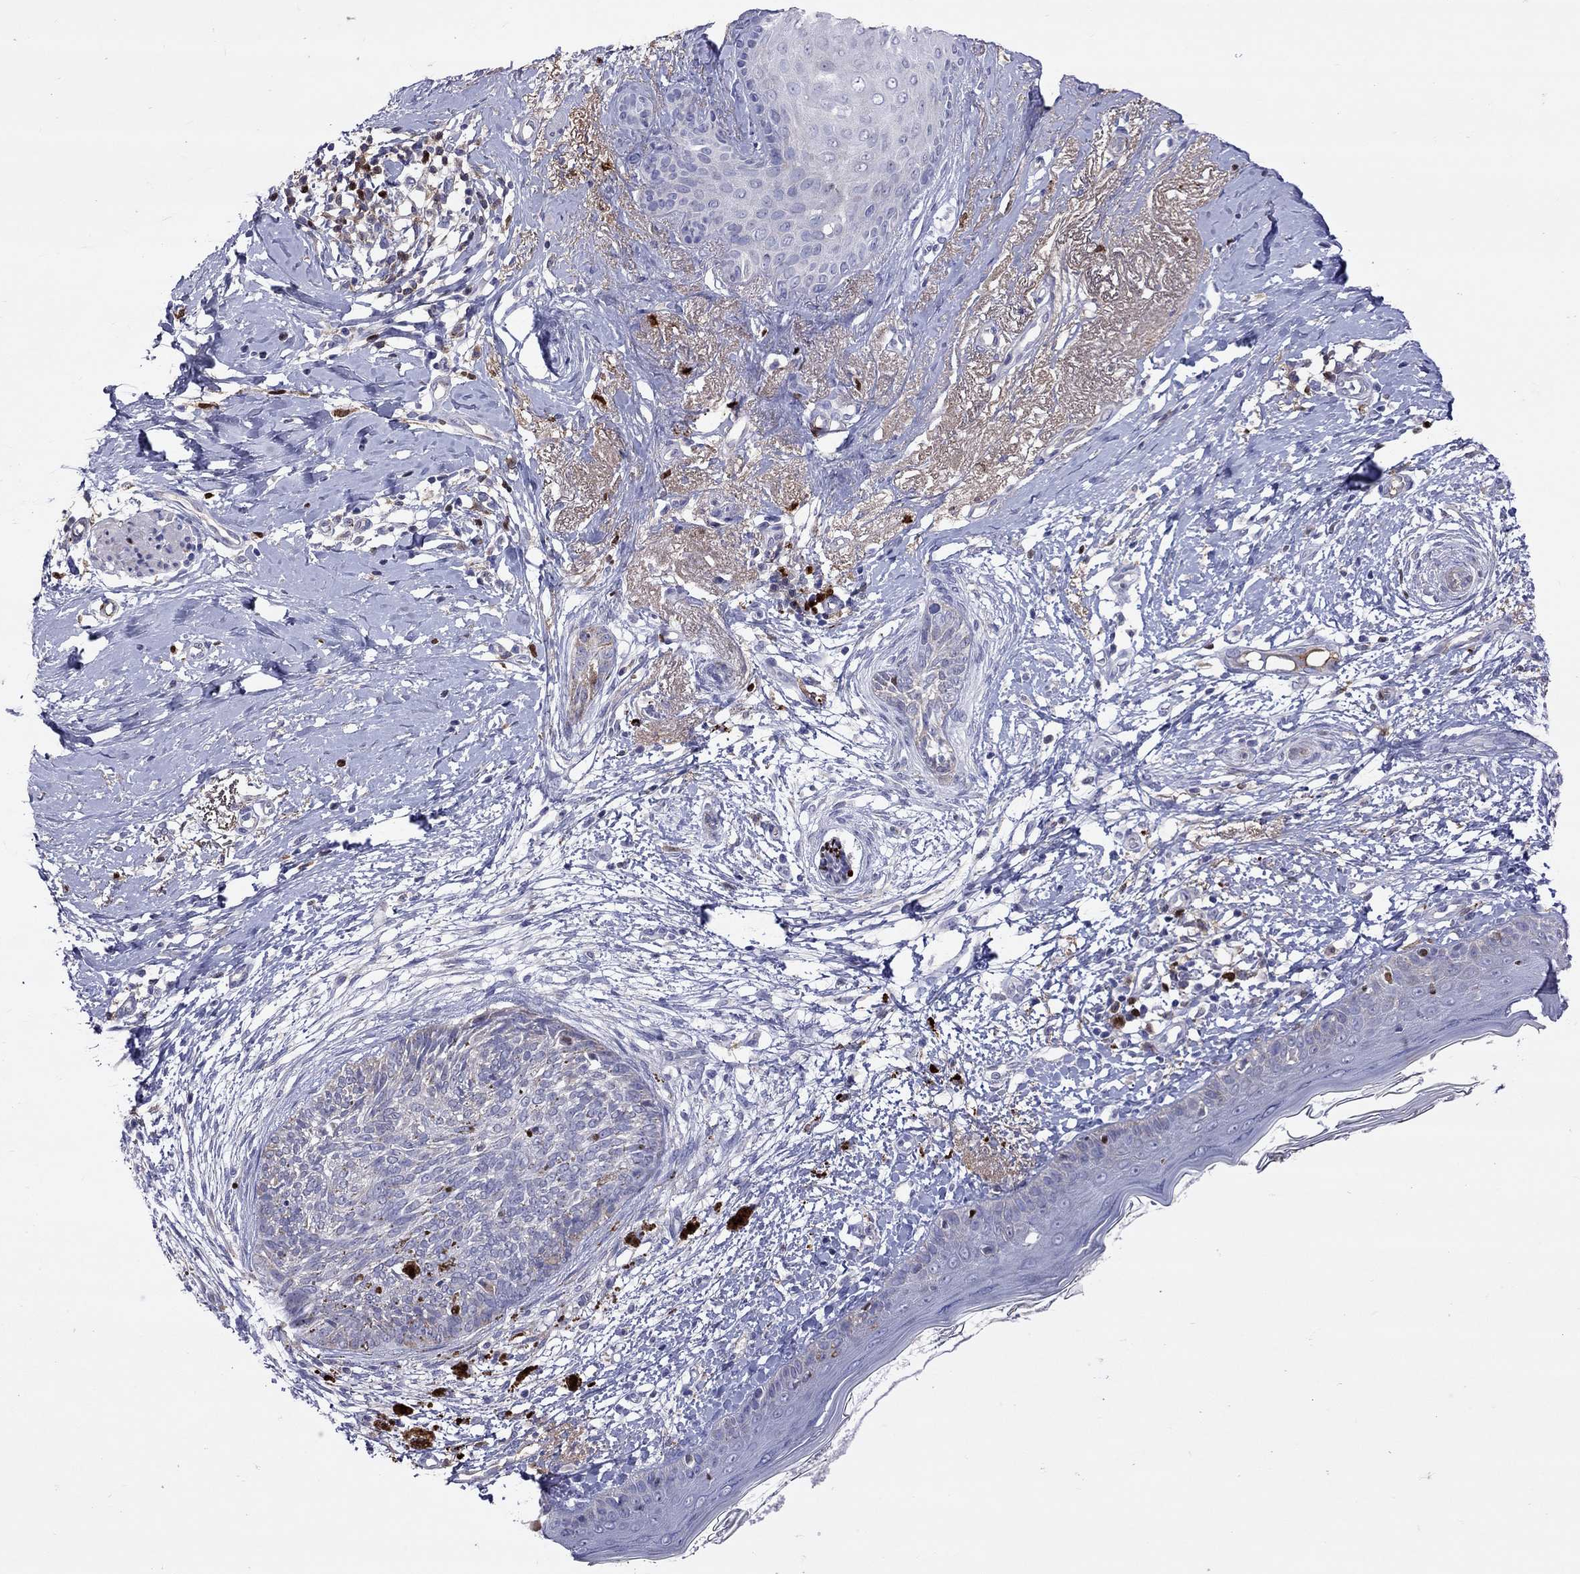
{"staining": {"intensity": "negative", "quantity": "none", "location": "none"}, "tissue": "skin cancer", "cell_type": "Tumor cells", "image_type": "cancer", "snomed": [{"axis": "morphology", "description": "Normal tissue, NOS"}, {"axis": "morphology", "description": "Basal cell carcinoma"}, {"axis": "topography", "description": "Skin"}], "caption": "Skin cancer stained for a protein using IHC shows no staining tumor cells.", "gene": "SERPINA3", "patient": {"sex": "male", "age": 84}}